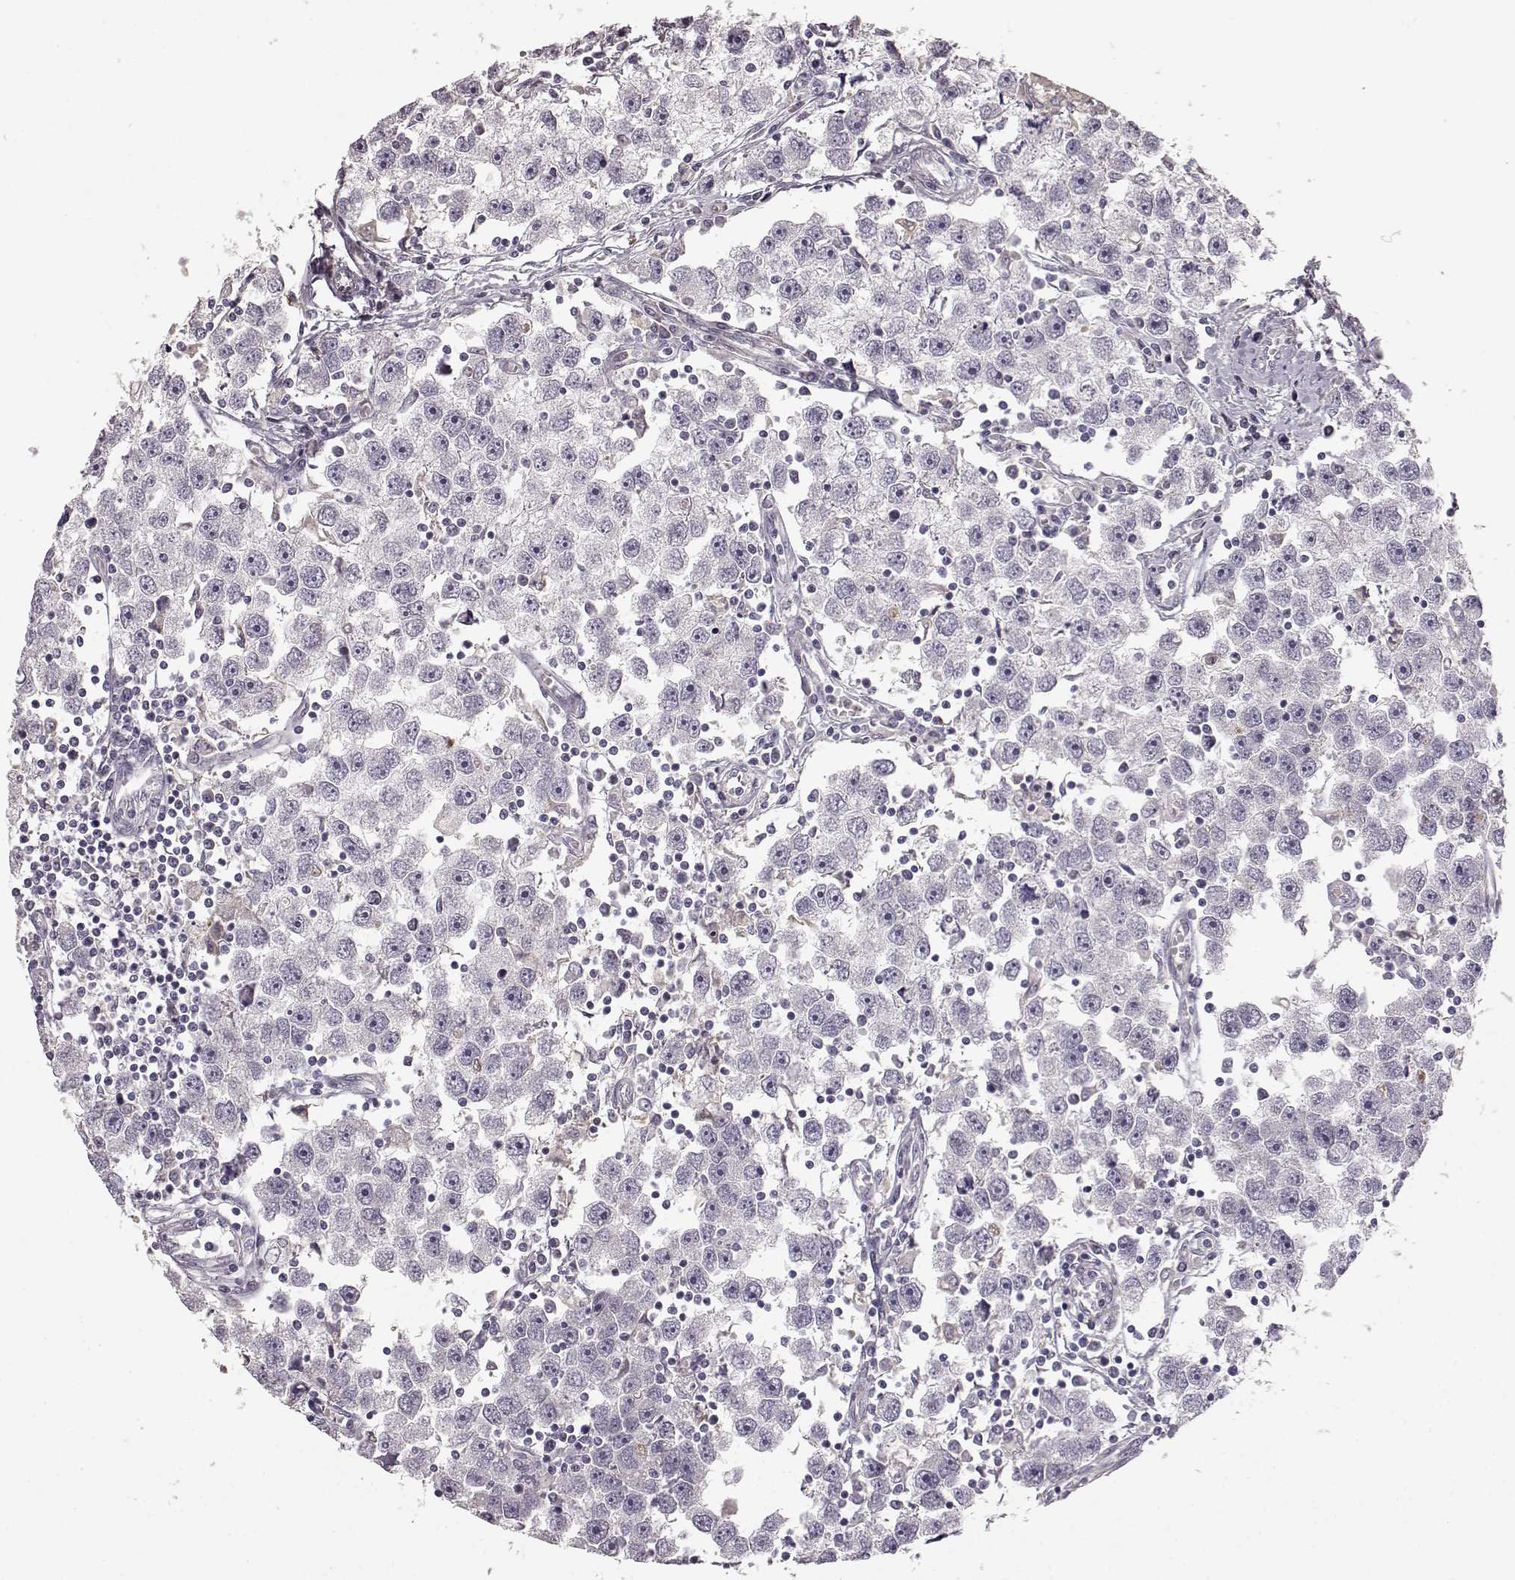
{"staining": {"intensity": "negative", "quantity": "none", "location": "none"}, "tissue": "testis cancer", "cell_type": "Tumor cells", "image_type": "cancer", "snomed": [{"axis": "morphology", "description": "Seminoma, NOS"}, {"axis": "topography", "description": "Testis"}], "caption": "IHC photomicrograph of neoplastic tissue: testis cancer stained with DAB (3,3'-diaminobenzidine) reveals no significant protein staining in tumor cells.", "gene": "GPR50", "patient": {"sex": "male", "age": 30}}